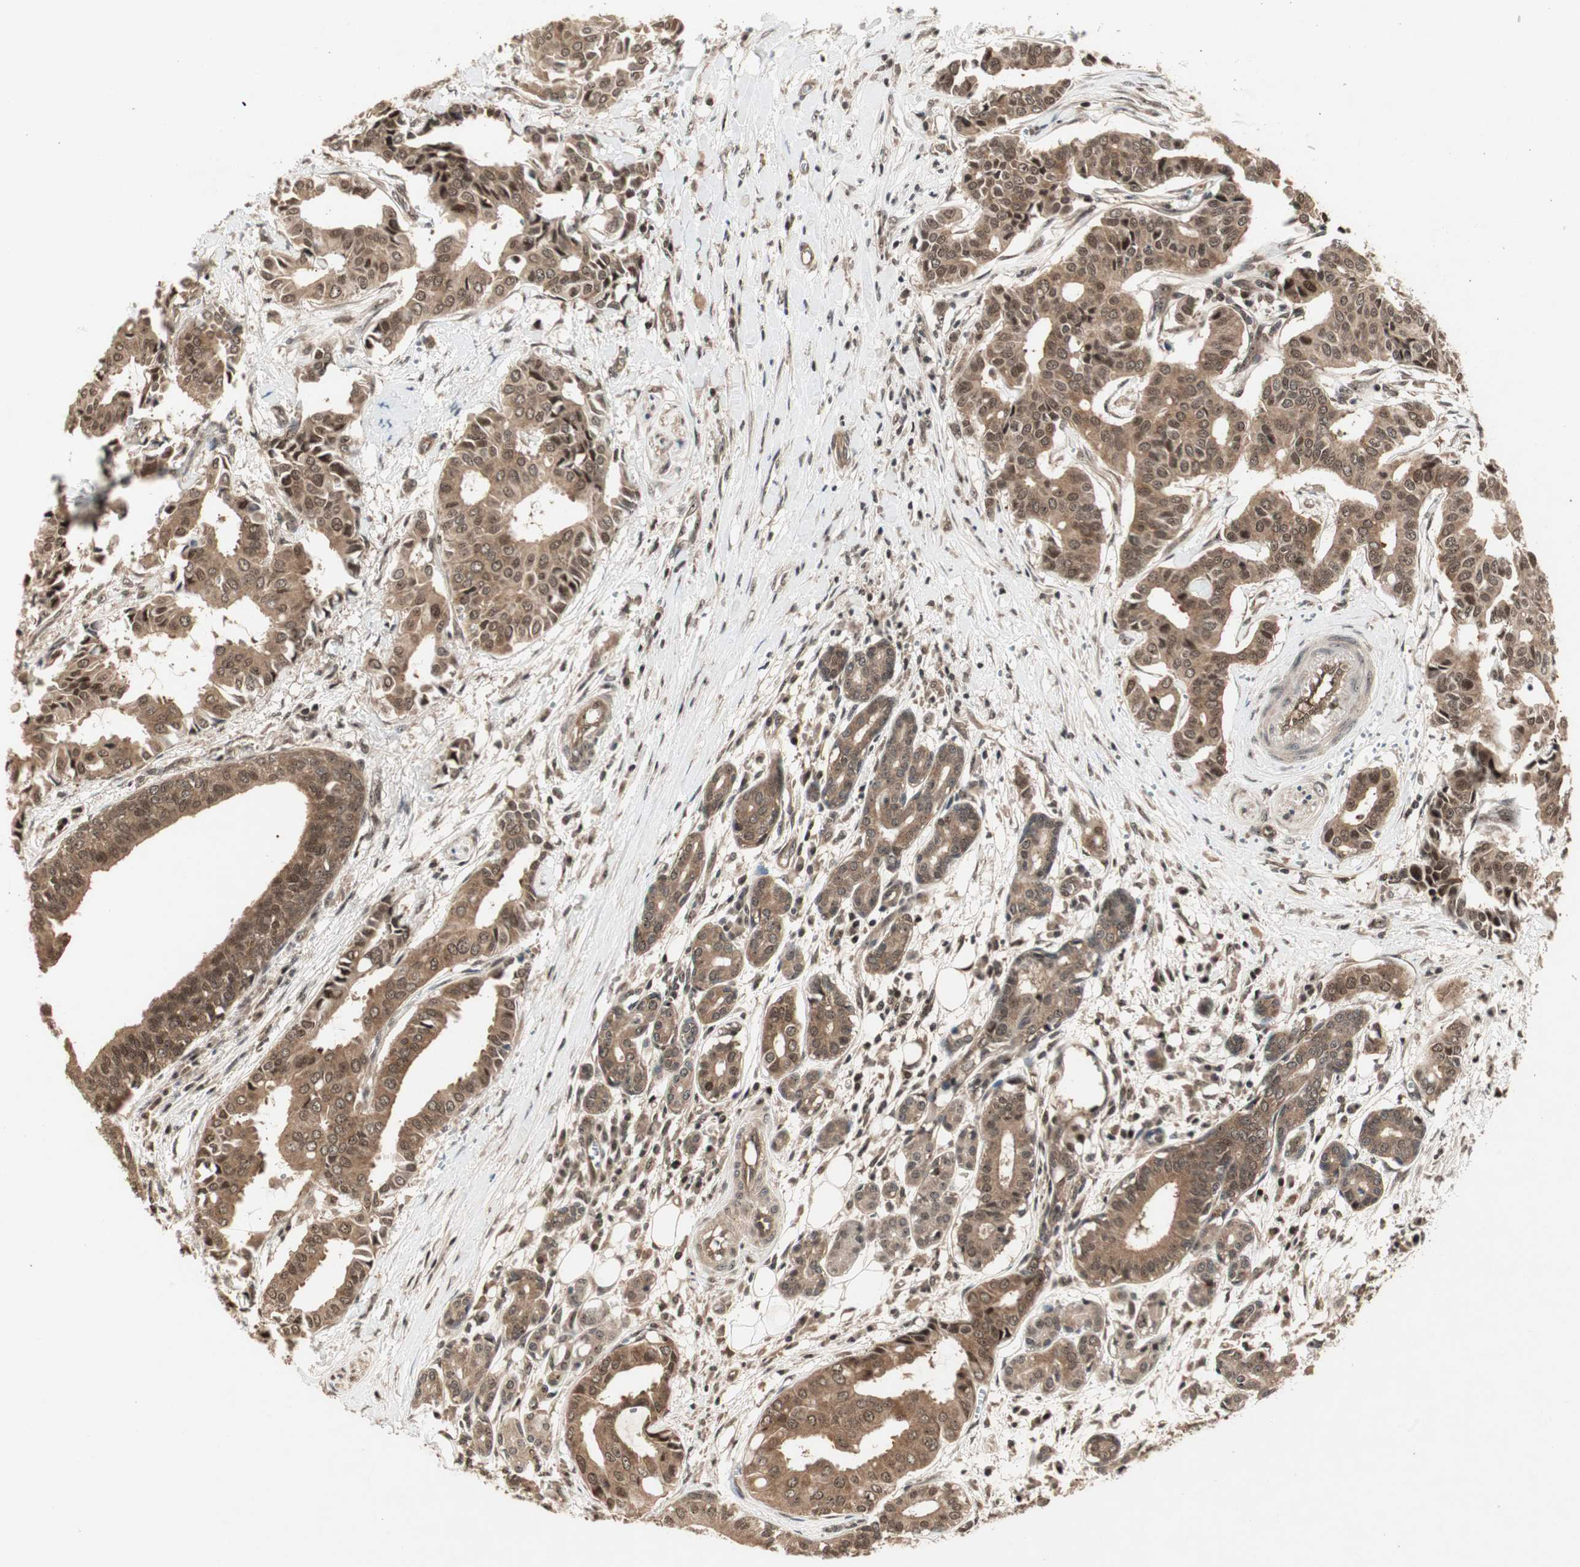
{"staining": {"intensity": "moderate", "quantity": ">75%", "location": "cytoplasmic/membranous,nuclear"}, "tissue": "head and neck cancer", "cell_type": "Tumor cells", "image_type": "cancer", "snomed": [{"axis": "morphology", "description": "Adenocarcinoma, NOS"}, {"axis": "topography", "description": "Salivary gland"}, {"axis": "topography", "description": "Head-Neck"}], "caption": "The micrograph demonstrates staining of adenocarcinoma (head and neck), revealing moderate cytoplasmic/membranous and nuclear protein positivity (brown color) within tumor cells.", "gene": "CSNK2B", "patient": {"sex": "female", "age": 59}}